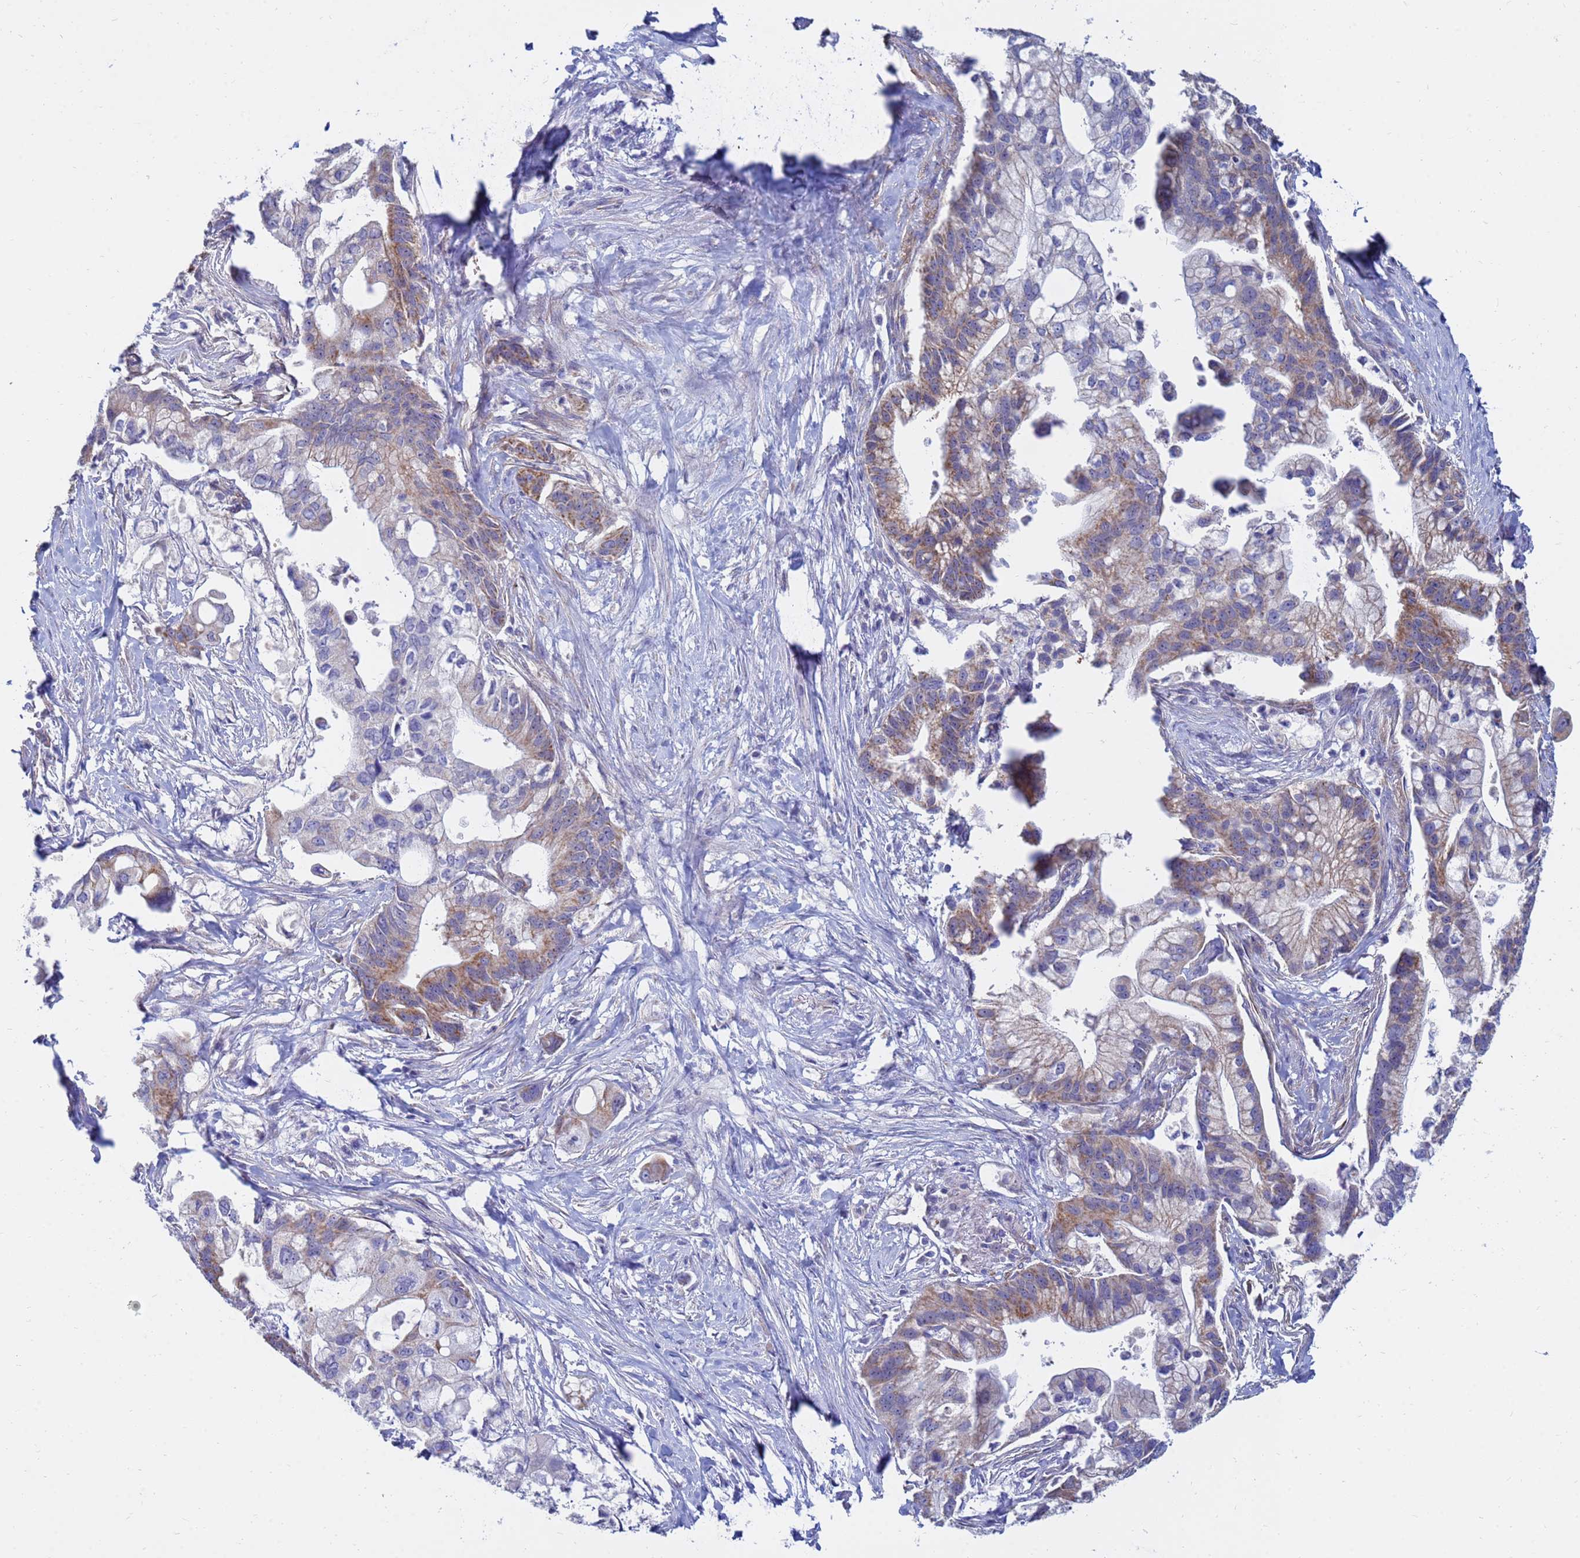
{"staining": {"intensity": "moderate", "quantity": "25%-75%", "location": "cytoplasmic/membranous"}, "tissue": "pancreatic cancer", "cell_type": "Tumor cells", "image_type": "cancer", "snomed": [{"axis": "morphology", "description": "Adenocarcinoma, NOS"}, {"axis": "topography", "description": "Pancreas"}], "caption": "Moderate cytoplasmic/membranous staining for a protein is appreciated in about 25%-75% of tumor cells of pancreatic adenocarcinoma using immunohistochemistry (IHC).", "gene": "SDR39U1", "patient": {"sex": "male", "age": 68}}